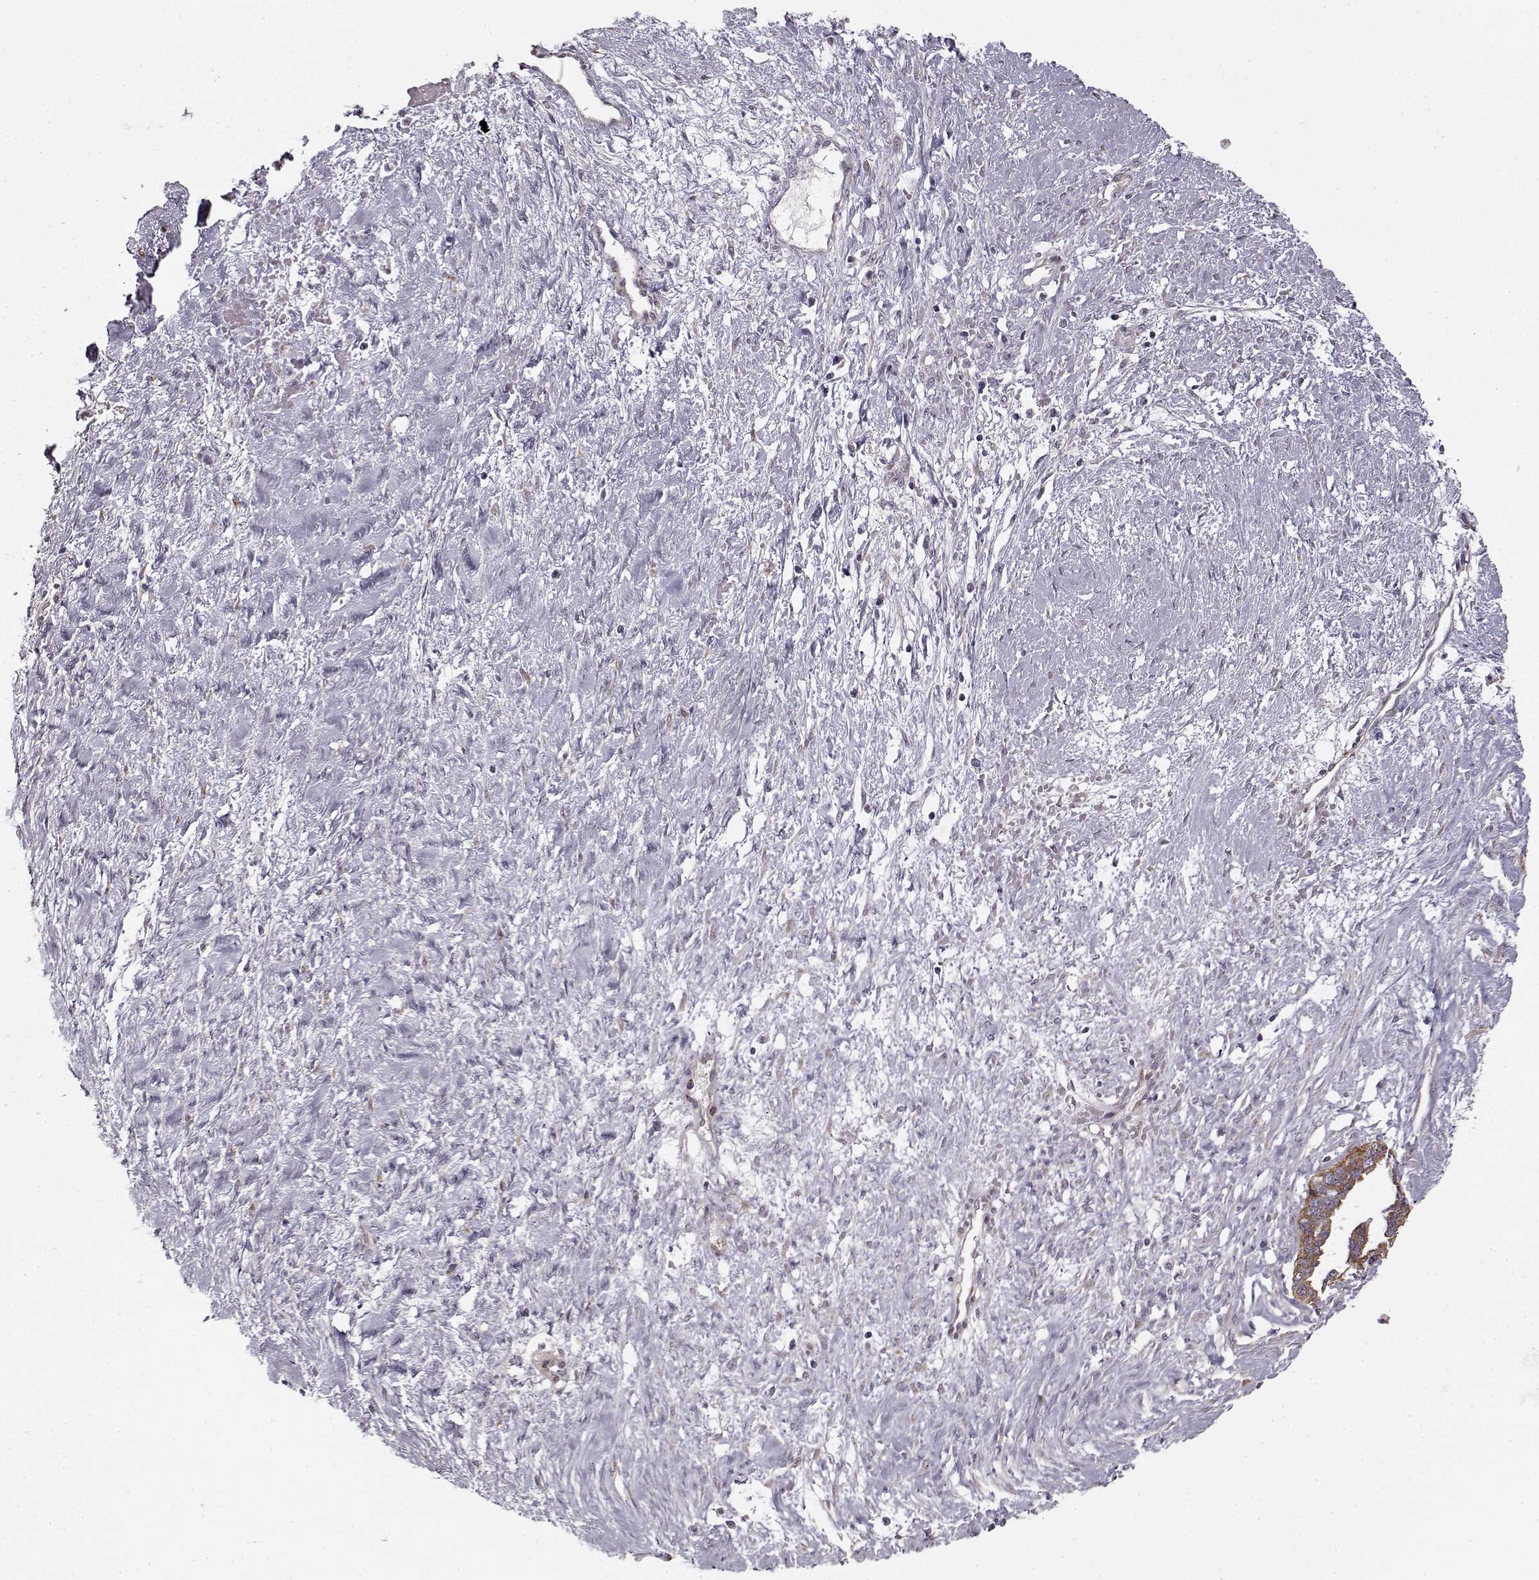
{"staining": {"intensity": "moderate", "quantity": ">75%", "location": "cytoplasmic/membranous"}, "tissue": "ovarian cancer", "cell_type": "Tumor cells", "image_type": "cancer", "snomed": [{"axis": "morphology", "description": "Cystadenocarcinoma, serous, NOS"}, {"axis": "topography", "description": "Ovary"}], "caption": "Tumor cells demonstrate medium levels of moderate cytoplasmic/membranous positivity in approximately >75% of cells in human ovarian serous cystadenocarcinoma. The protein of interest is stained brown, and the nuclei are stained in blue (DAB (3,3'-diaminobenzidine) IHC with brightfield microscopy, high magnification).", "gene": "LAMB2", "patient": {"sex": "female", "age": 69}}